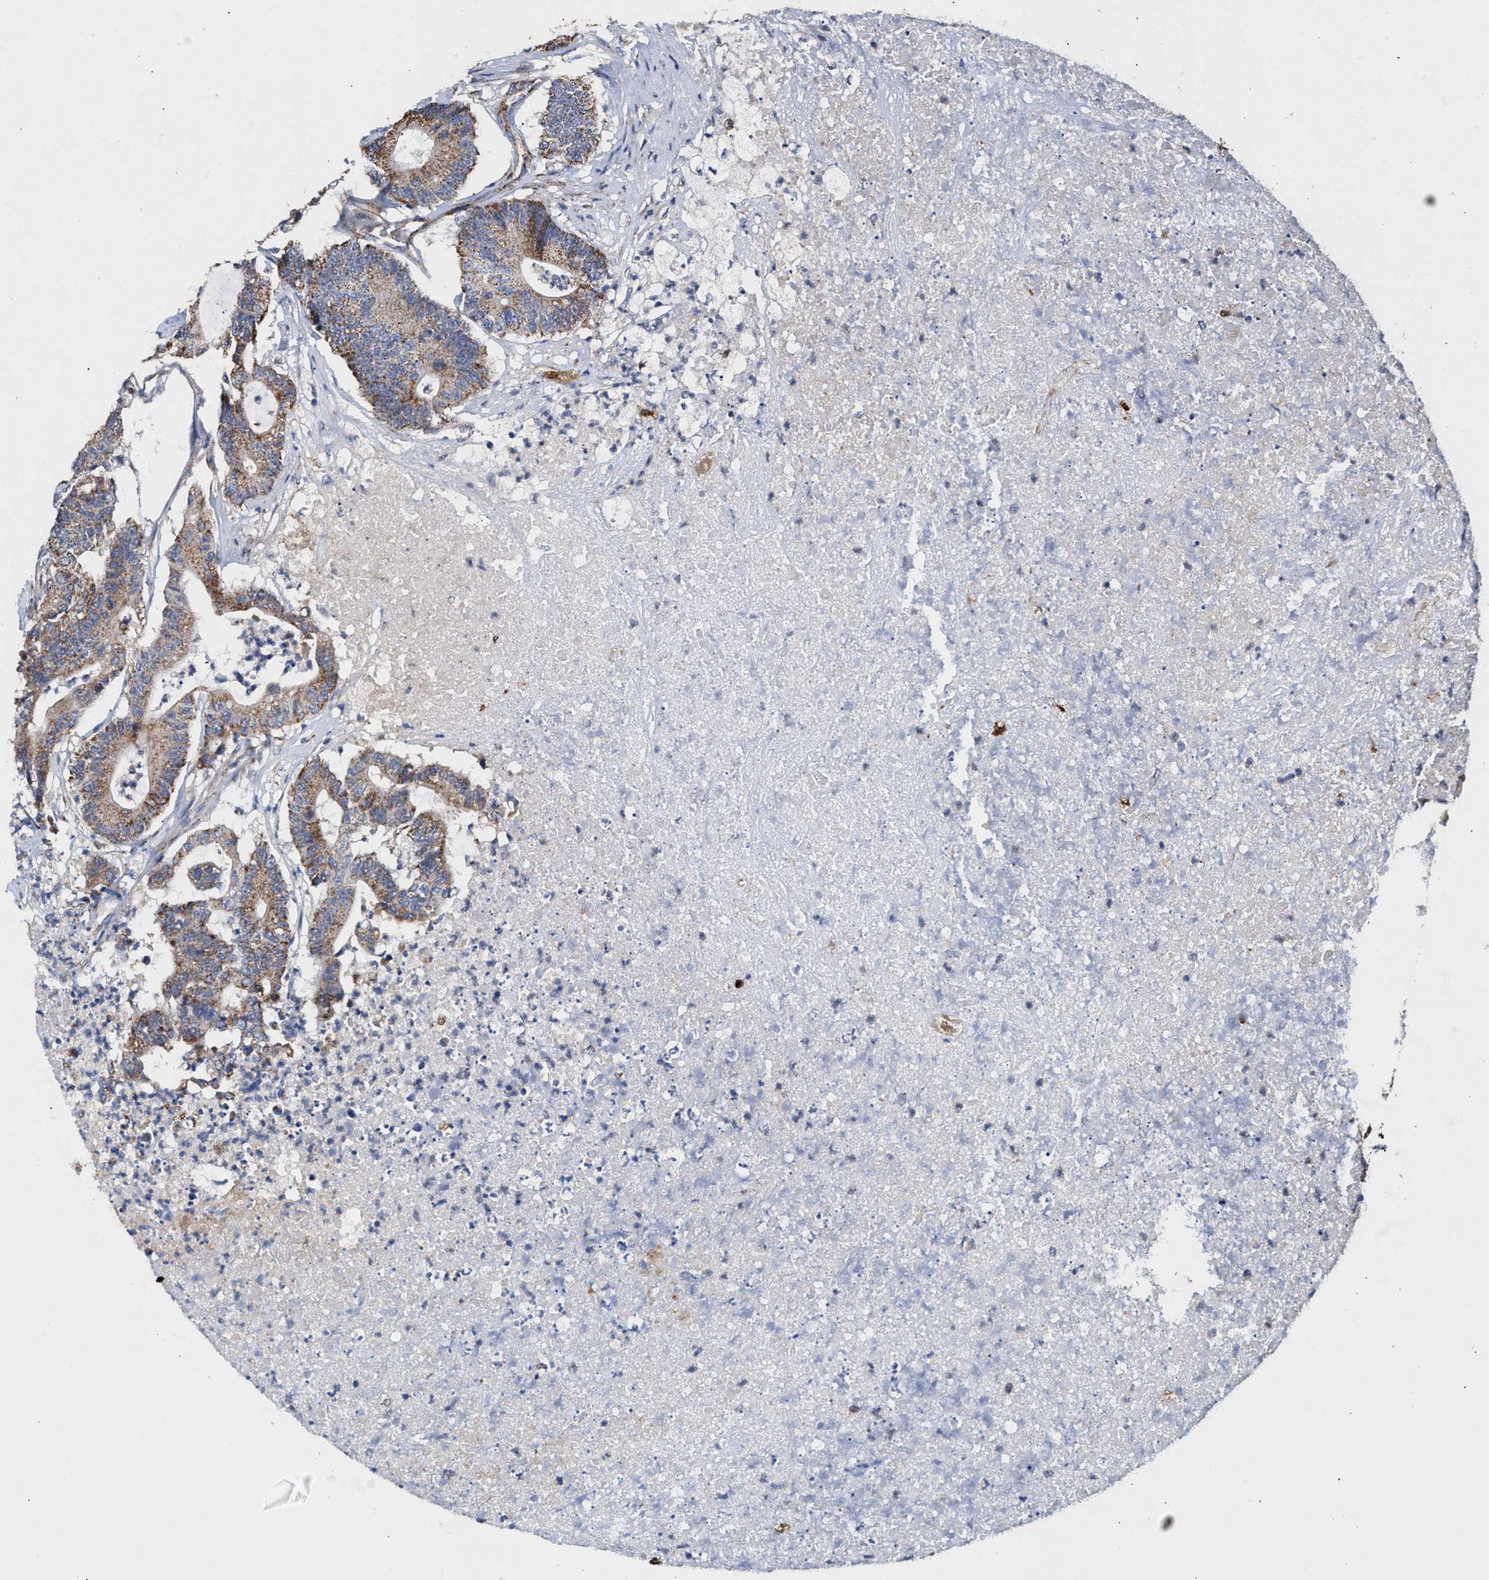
{"staining": {"intensity": "moderate", "quantity": ">75%", "location": "cytoplasmic/membranous"}, "tissue": "colorectal cancer", "cell_type": "Tumor cells", "image_type": "cancer", "snomed": [{"axis": "morphology", "description": "Adenocarcinoma, NOS"}, {"axis": "topography", "description": "Colon"}], "caption": "Immunohistochemical staining of human colorectal cancer displays moderate cytoplasmic/membranous protein staining in about >75% of tumor cells.", "gene": "MECR", "patient": {"sex": "female", "age": 84}}